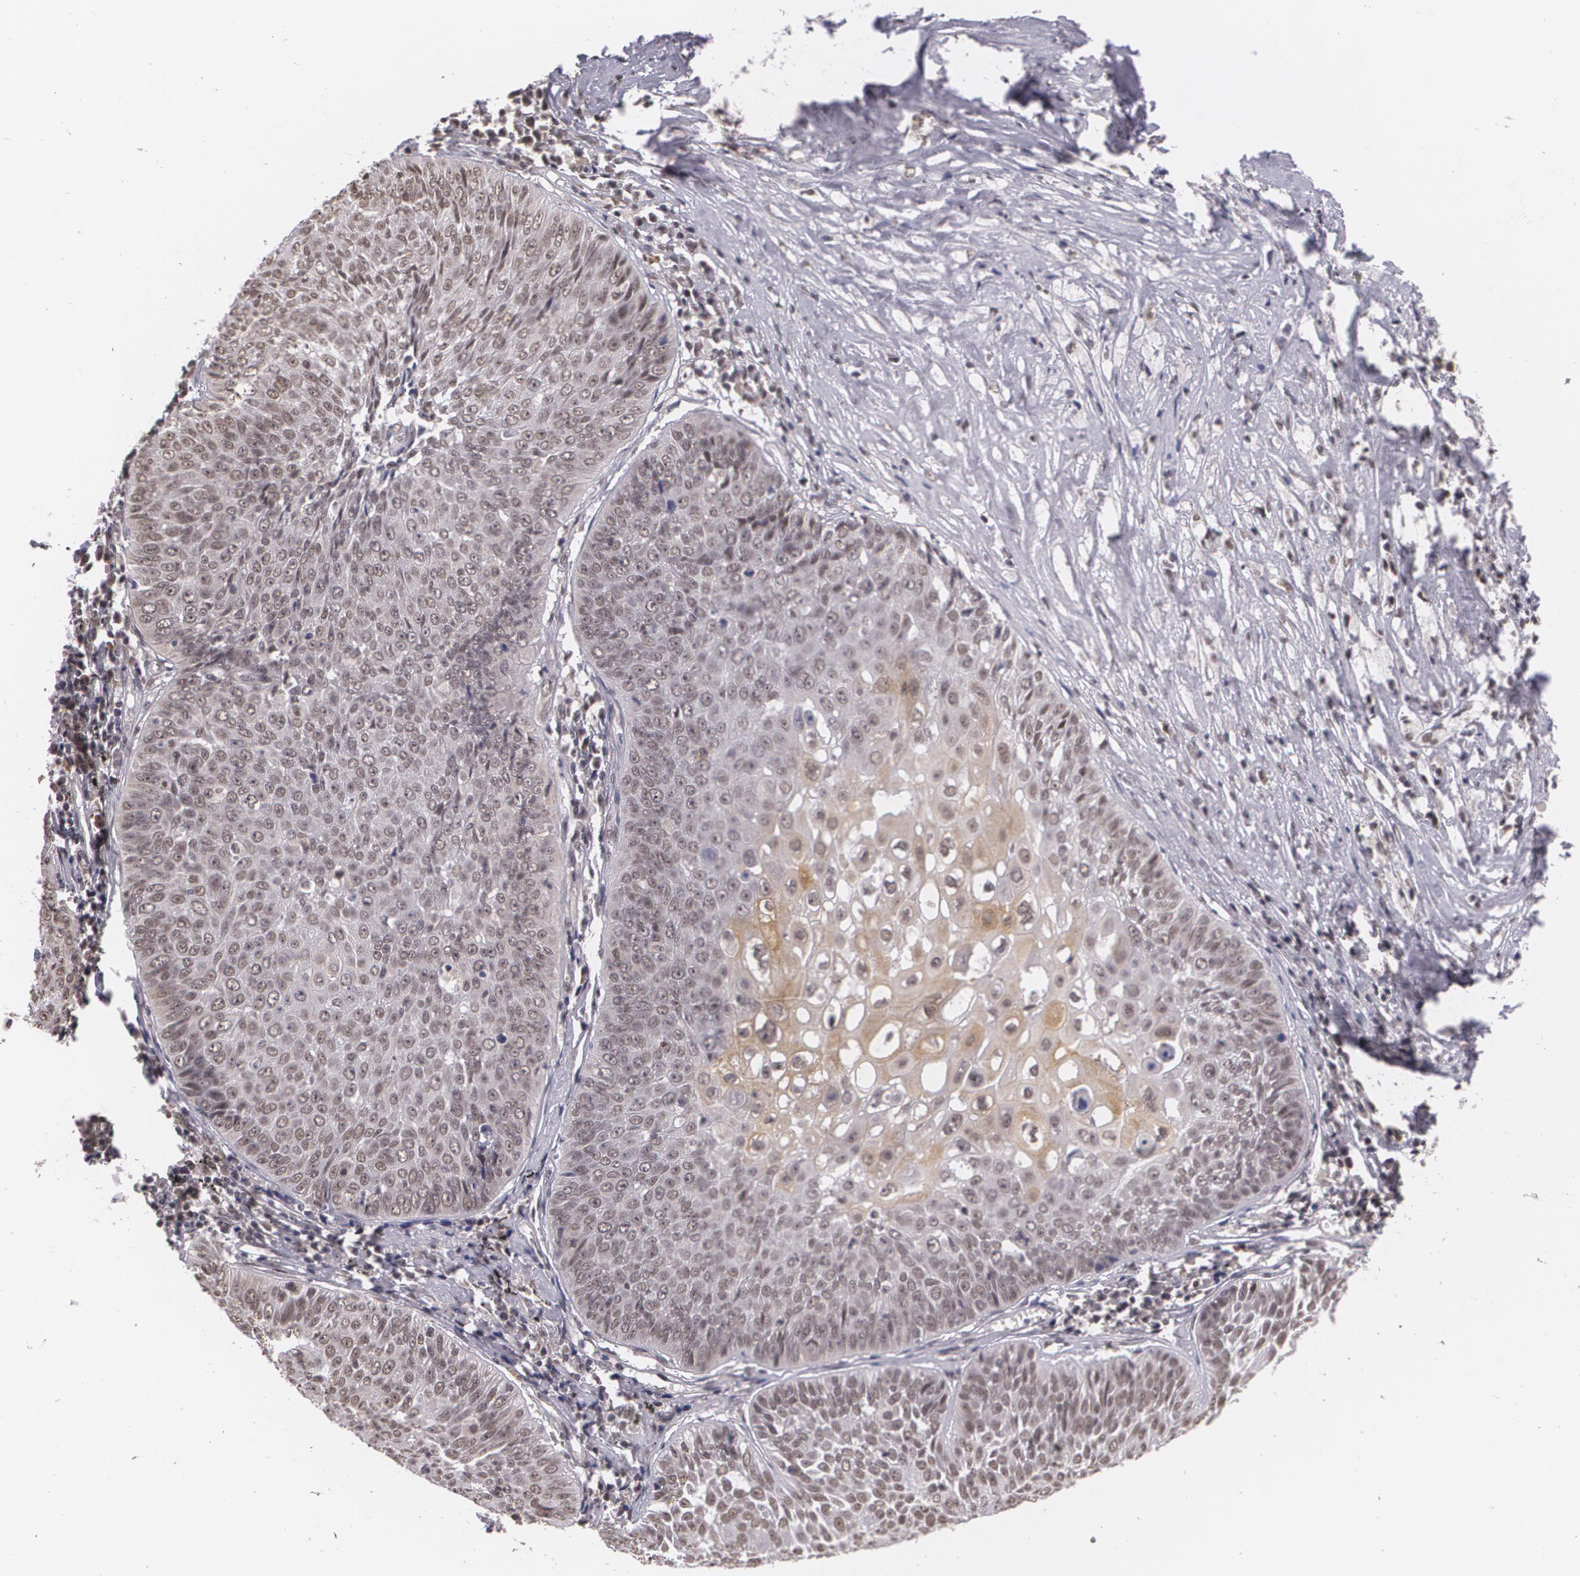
{"staining": {"intensity": "weak", "quantity": "<25%", "location": "nuclear"}, "tissue": "lung cancer", "cell_type": "Tumor cells", "image_type": "cancer", "snomed": [{"axis": "morphology", "description": "Adenocarcinoma, NOS"}, {"axis": "topography", "description": "Lung"}], "caption": "Tumor cells show no significant protein staining in lung cancer.", "gene": "ALX1", "patient": {"sex": "male", "age": 60}}